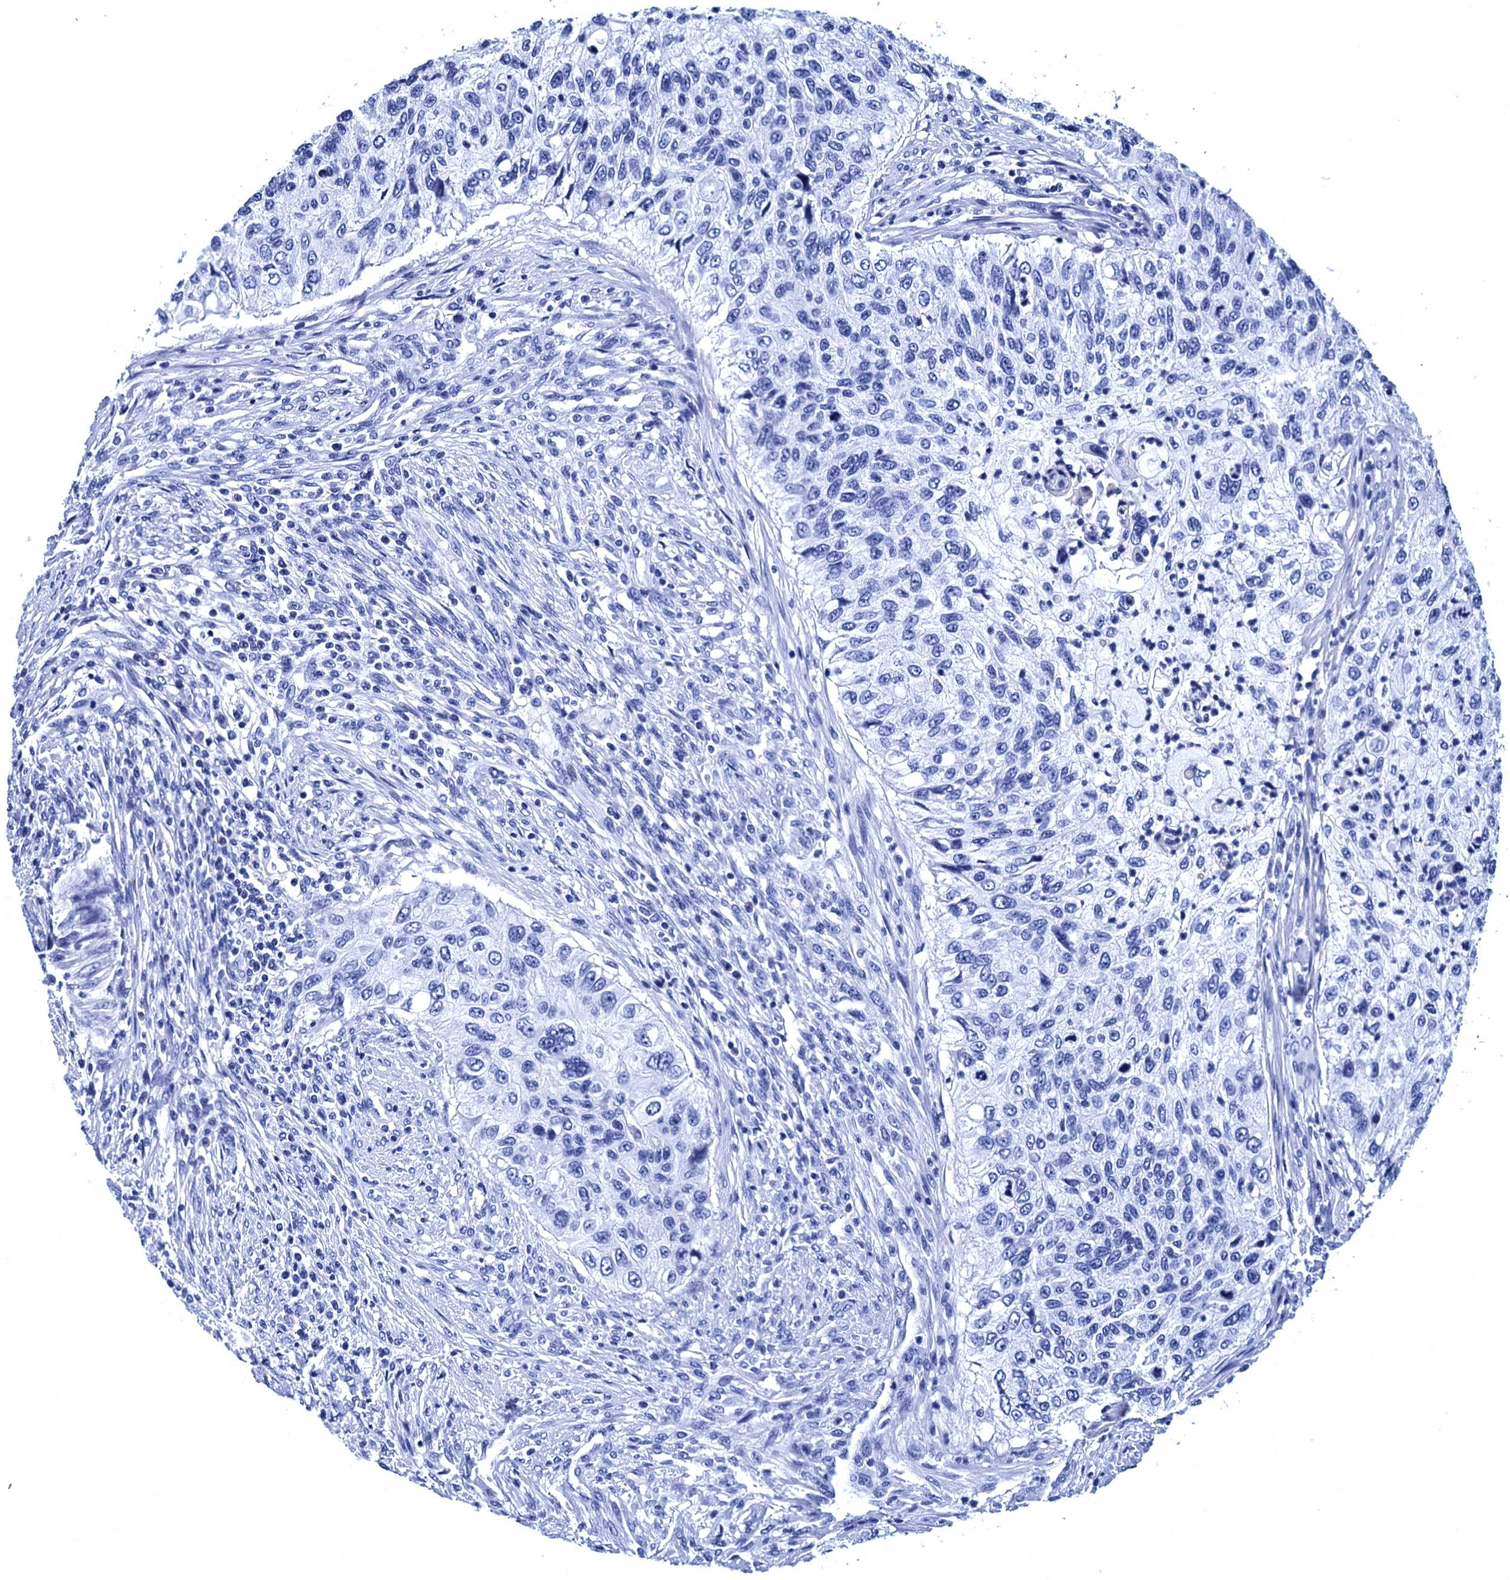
{"staining": {"intensity": "negative", "quantity": "none", "location": "none"}, "tissue": "urothelial cancer", "cell_type": "Tumor cells", "image_type": "cancer", "snomed": [{"axis": "morphology", "description": "Urothelial carcinoma, High grade"}, {"axis": "topography", "description": "Urinary bladder"}], "caption": "Immunohistochemistry (IHC) micrograph of neoplastic tissue: human urothelial carcinoma (high-grade) stained with DAB (3,3'-diaminobenzidine) displays no significant protein staining in tumor cells. (Stains: DAB IHC with hematoxylin counter stain, Microscopy: brightfield microscopy at high magnification).", "gene": "MYBPC3", "patient": {"sex": "female", "age": 60}}